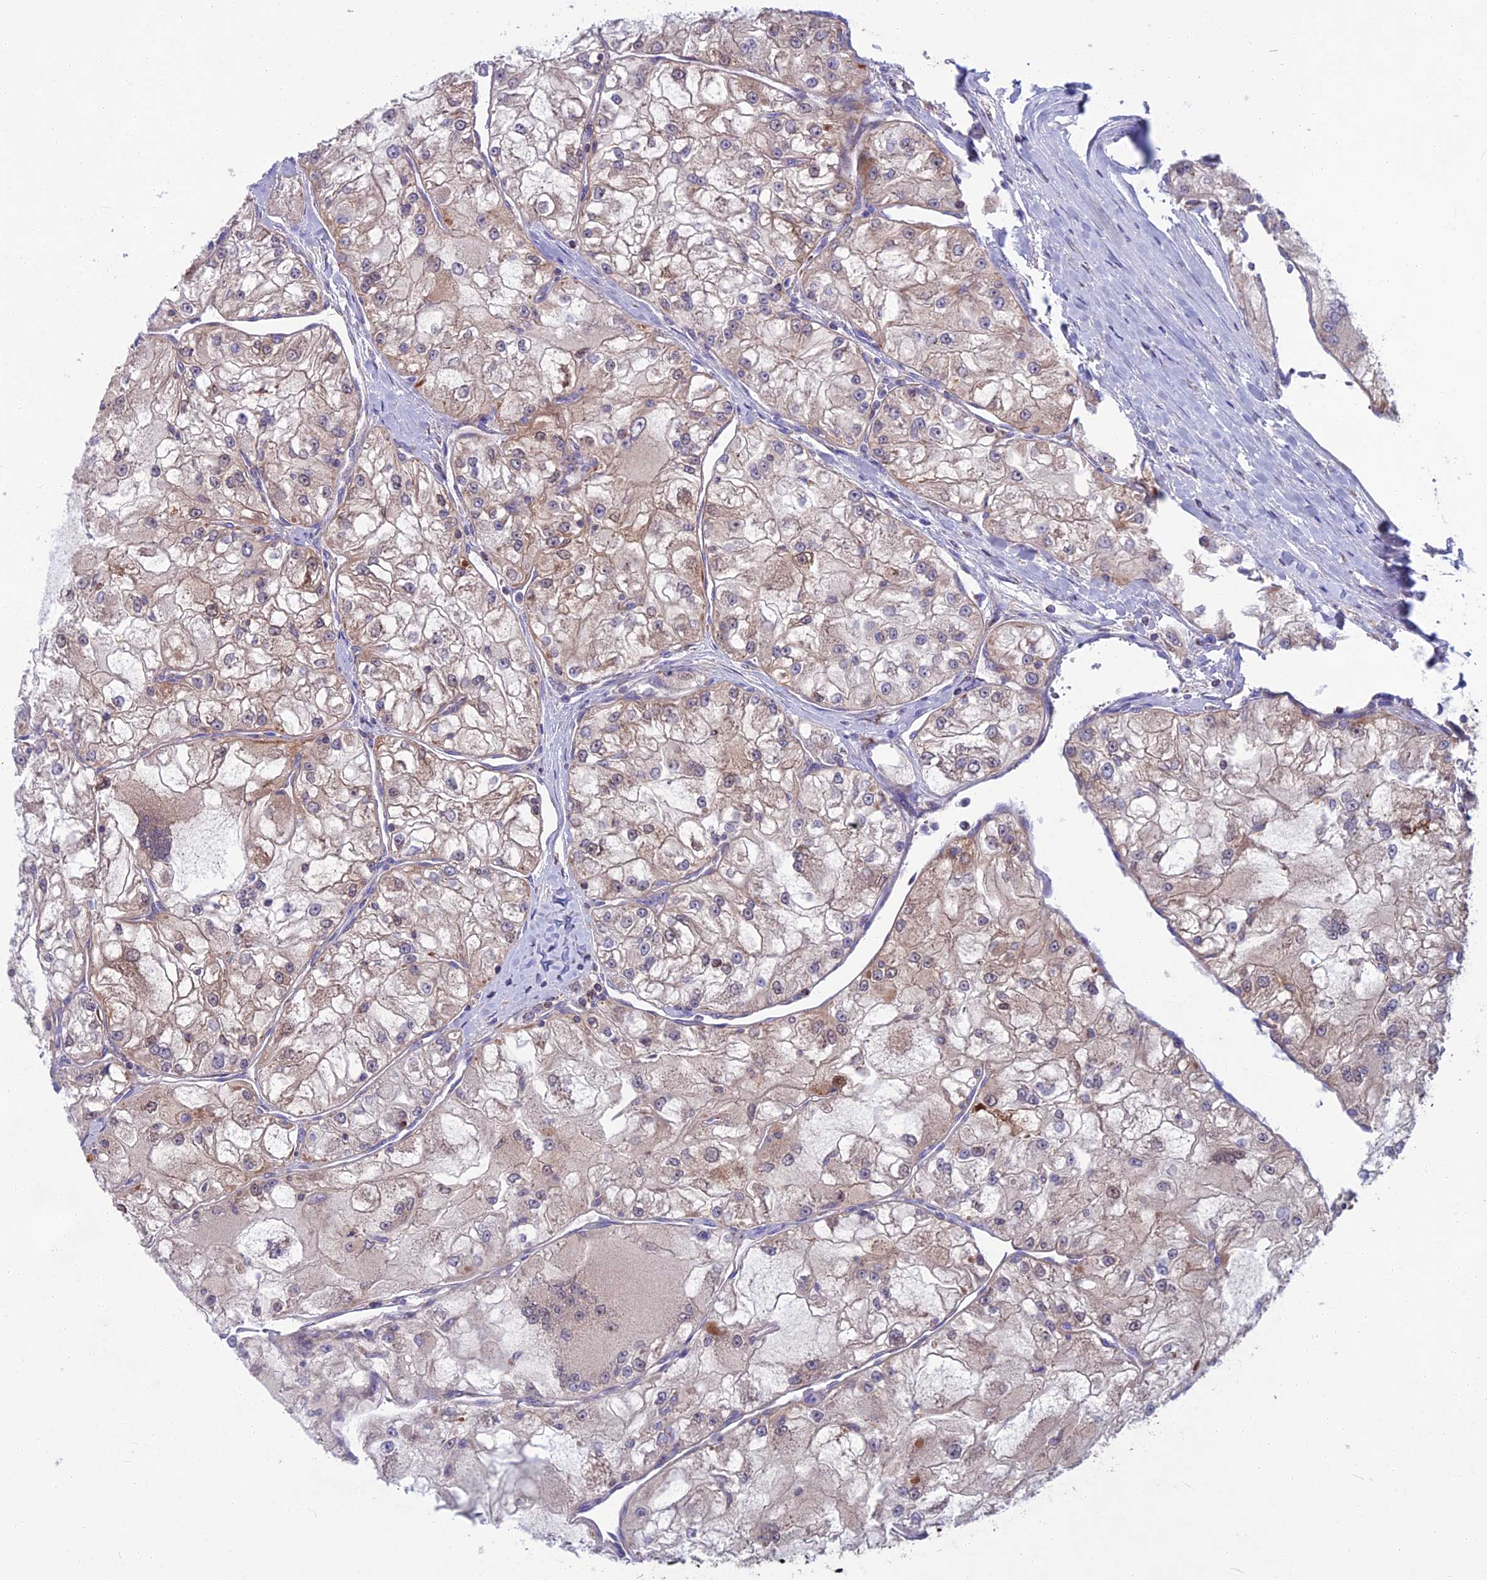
{"staining": {"intensity": "weak", "quantity": "25%-75%", "location": "cytoplasmic/membranous"}, "tissue": "renal cancer", "cell_type": "Tumor cells", "image_type": "cancer", "snomed": [{"axis": "morphology", "description": "Adenocarcinoma, NOS"}, {"axis": "topography", "description": "Kidney"}], "caption": "This is an image of immunohistochemistry (IHC) staining of renal cancer, which shows weak staining in the cytoplasmic/membranous of tumor cells.", "gene": "CS", "patient": {"sex": "female", "age": 72}}